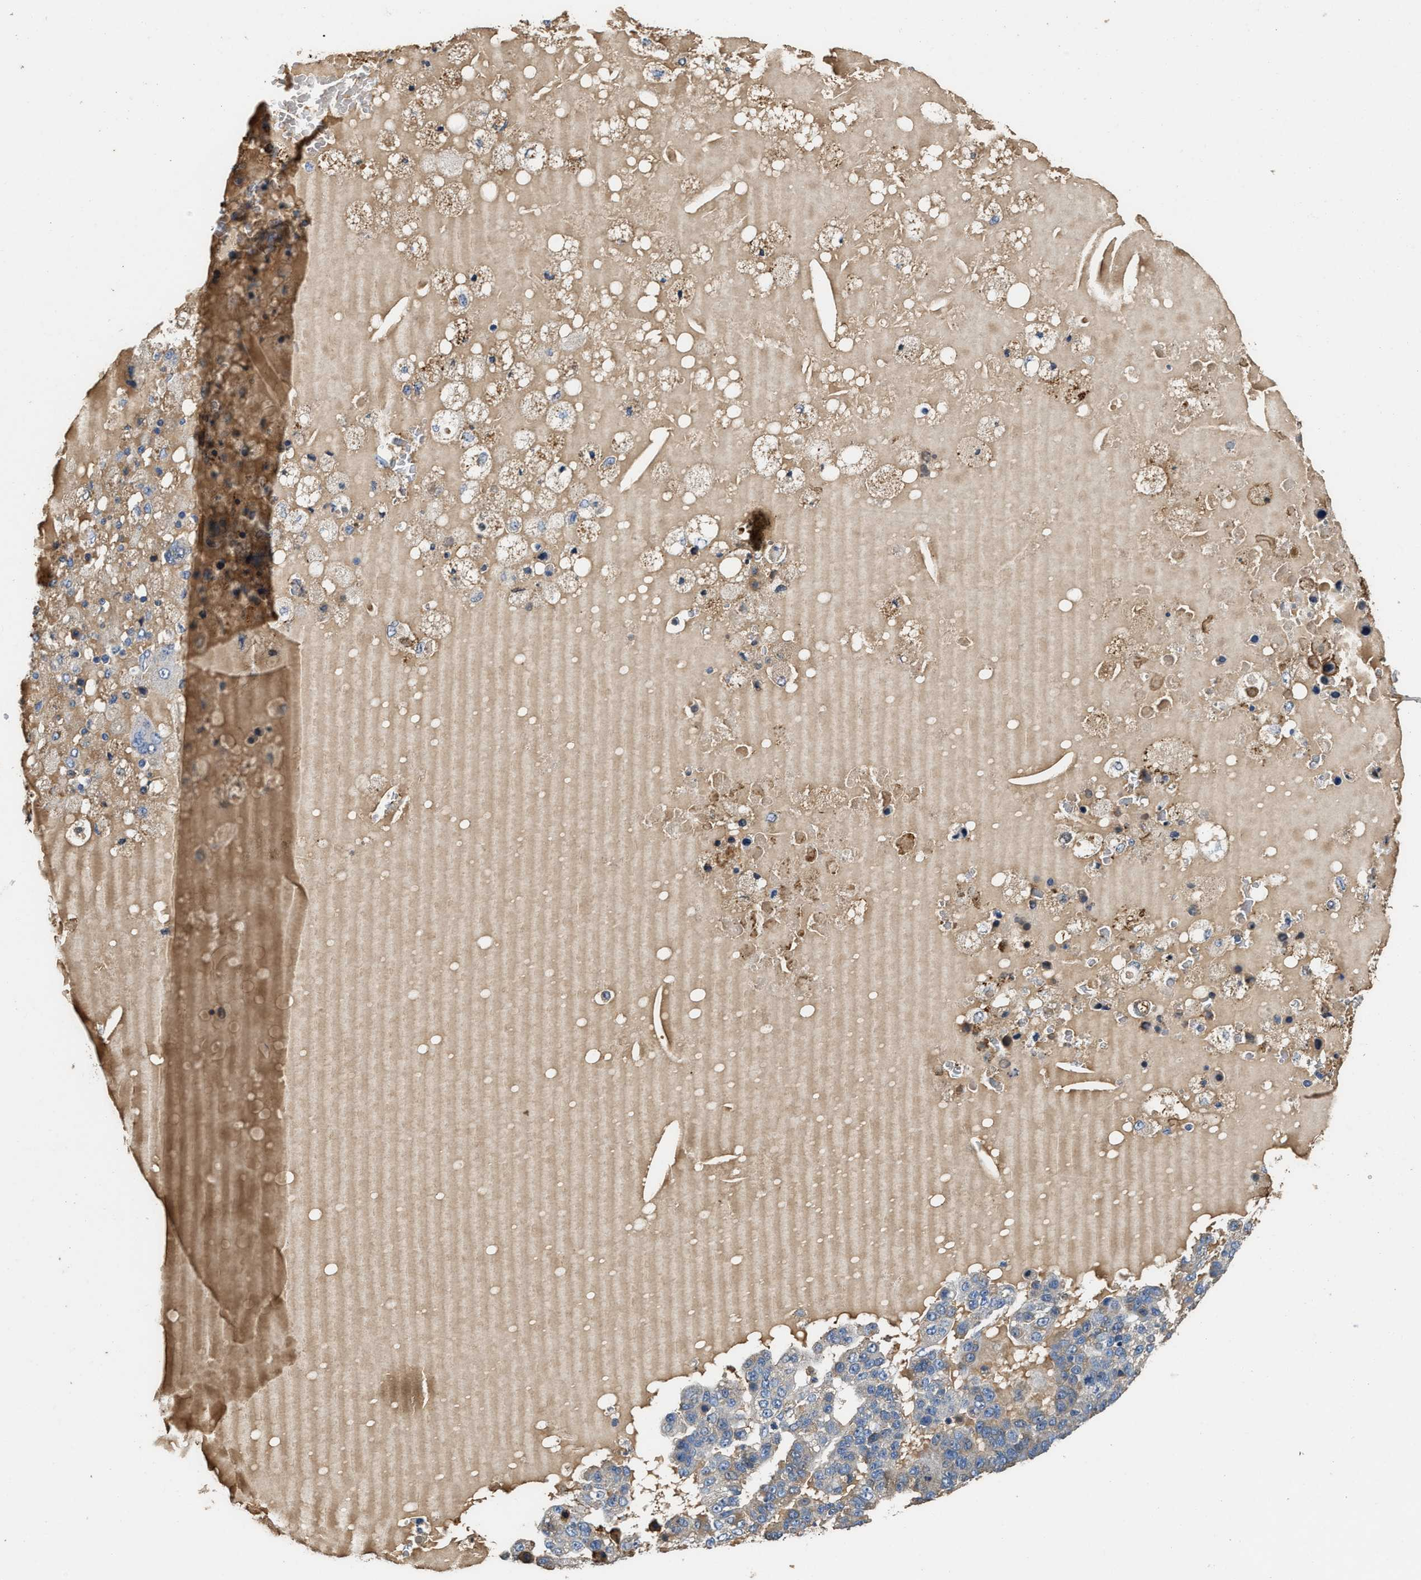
{"staining": {"intensity": "weak", "quantity": "25%-75%", "location": "cytoplasmic/membranous"}, "tissue": "pancreatic cancer", "cell_type": "Tumor cells", "image_type": "cancer", "snomed": [{"axis": "morphology", "description": "Adenocarcinoma, NOS"}, {"axis": "topography", "description": "Pancreas"}], "caption": "Immunohistochemical staining of human pancreatic adenocarcinoma demonstrates weak cytoplasmic/membranous protein positivity in approximately 25%-75% of tumor cells.", "gene": "C3", "patient": {"sex": "female", "age": 61}}